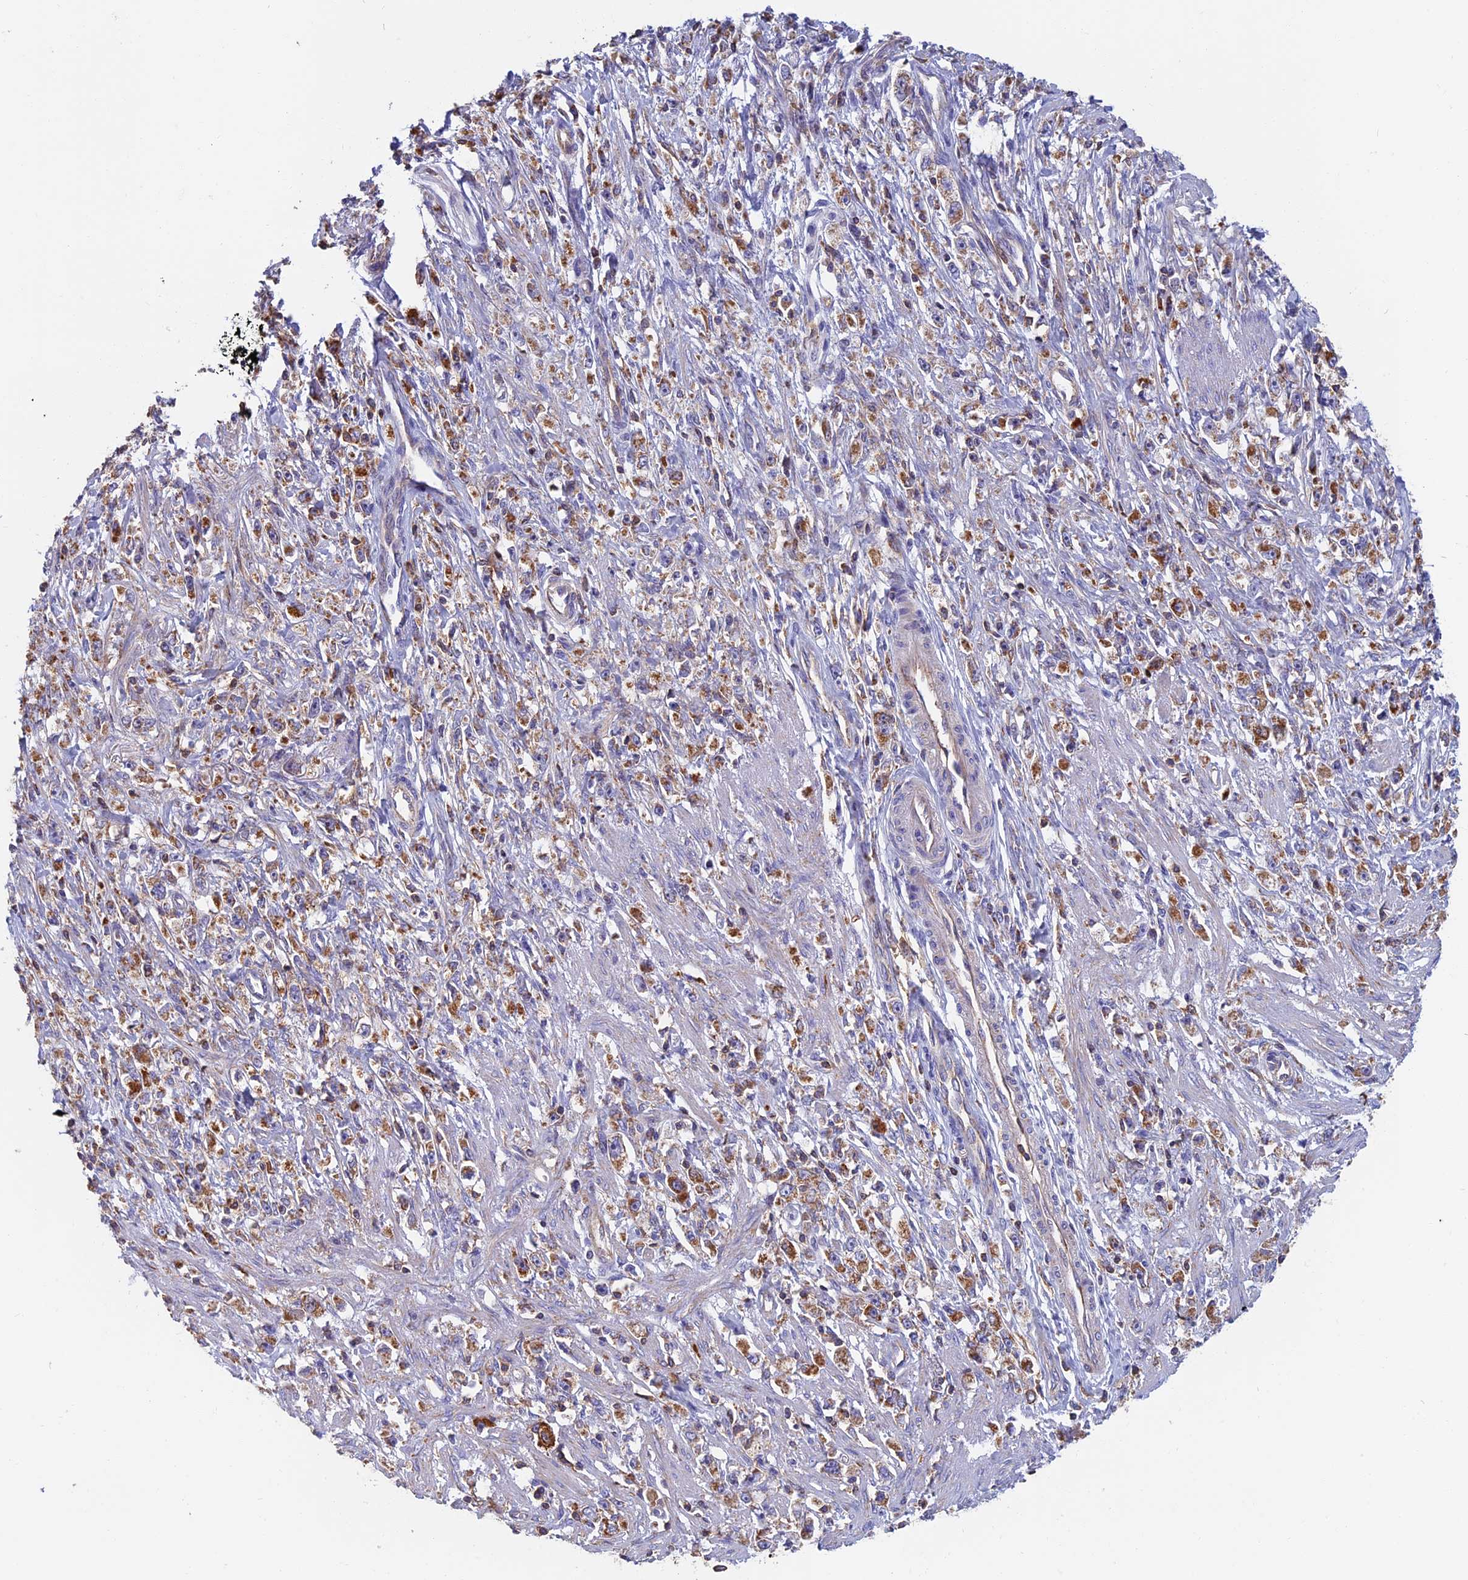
{"staining": {"intensity": "moderate", "quantity": ">75%", "location": "cytoplasmic/membranous"}, "tissue": "stomach cancer", "cell_type": "Tumor cells", "image_type": "cancer", "snomed": [{"axis": "morphology", "description": "Adenocarcinoma, NOS"}, {"axis": "topography", "description": "Stomach"}], "caption": "Immunohistochemistry micrograph of neoplastic tissue: stomach cancer stained using IHC reveals medium levels of moderate protein expression localized specifically in the cytoplasmic/membranous of tumor cells, appearing as a cytoplasmic/membranous brown color.", "gene": "HSD17B8", "patient": {"sex": "female", "age": 59}}